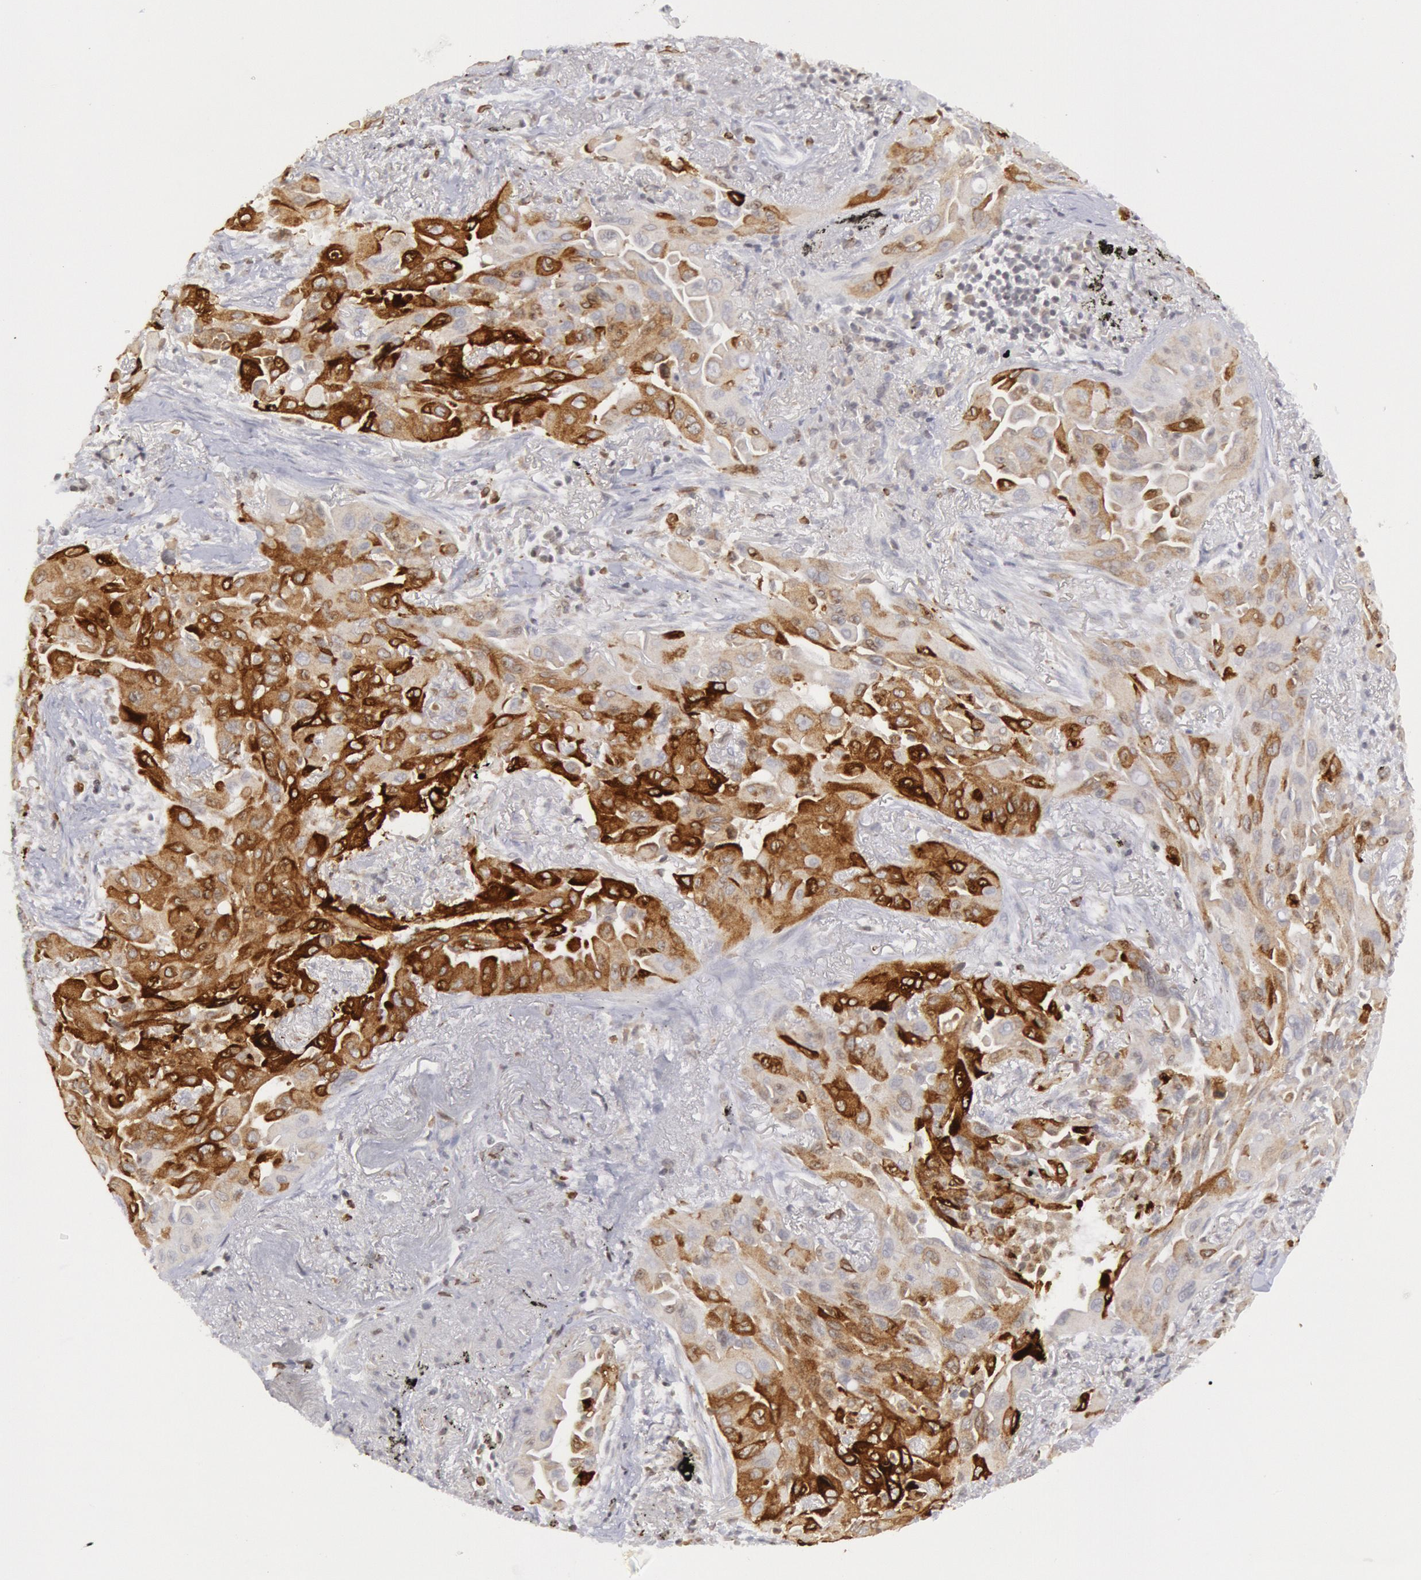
{"staining": {"intensity": "moderate", "quantity": "25%-75%", "location": "cytoplasmic/membranous"}, "tissue": "lung cancer", "cell_type": "Tumor cells", "image_type": "cancer", "snomed": [{"axis": "morphology", "description": "Adenocarcinoma, NOS"}, {"axis": "topography", "description": "Lung"}], "caption": "Immunohistochemistry (IHC) (DAB) staining of human lung cancer reveals moderate cytoplasmic/membranous protein expression in approximately 25%-75% of tumor cells.", "gene": "PTGS2", "patient": {"sex": "male", "age": 68}}